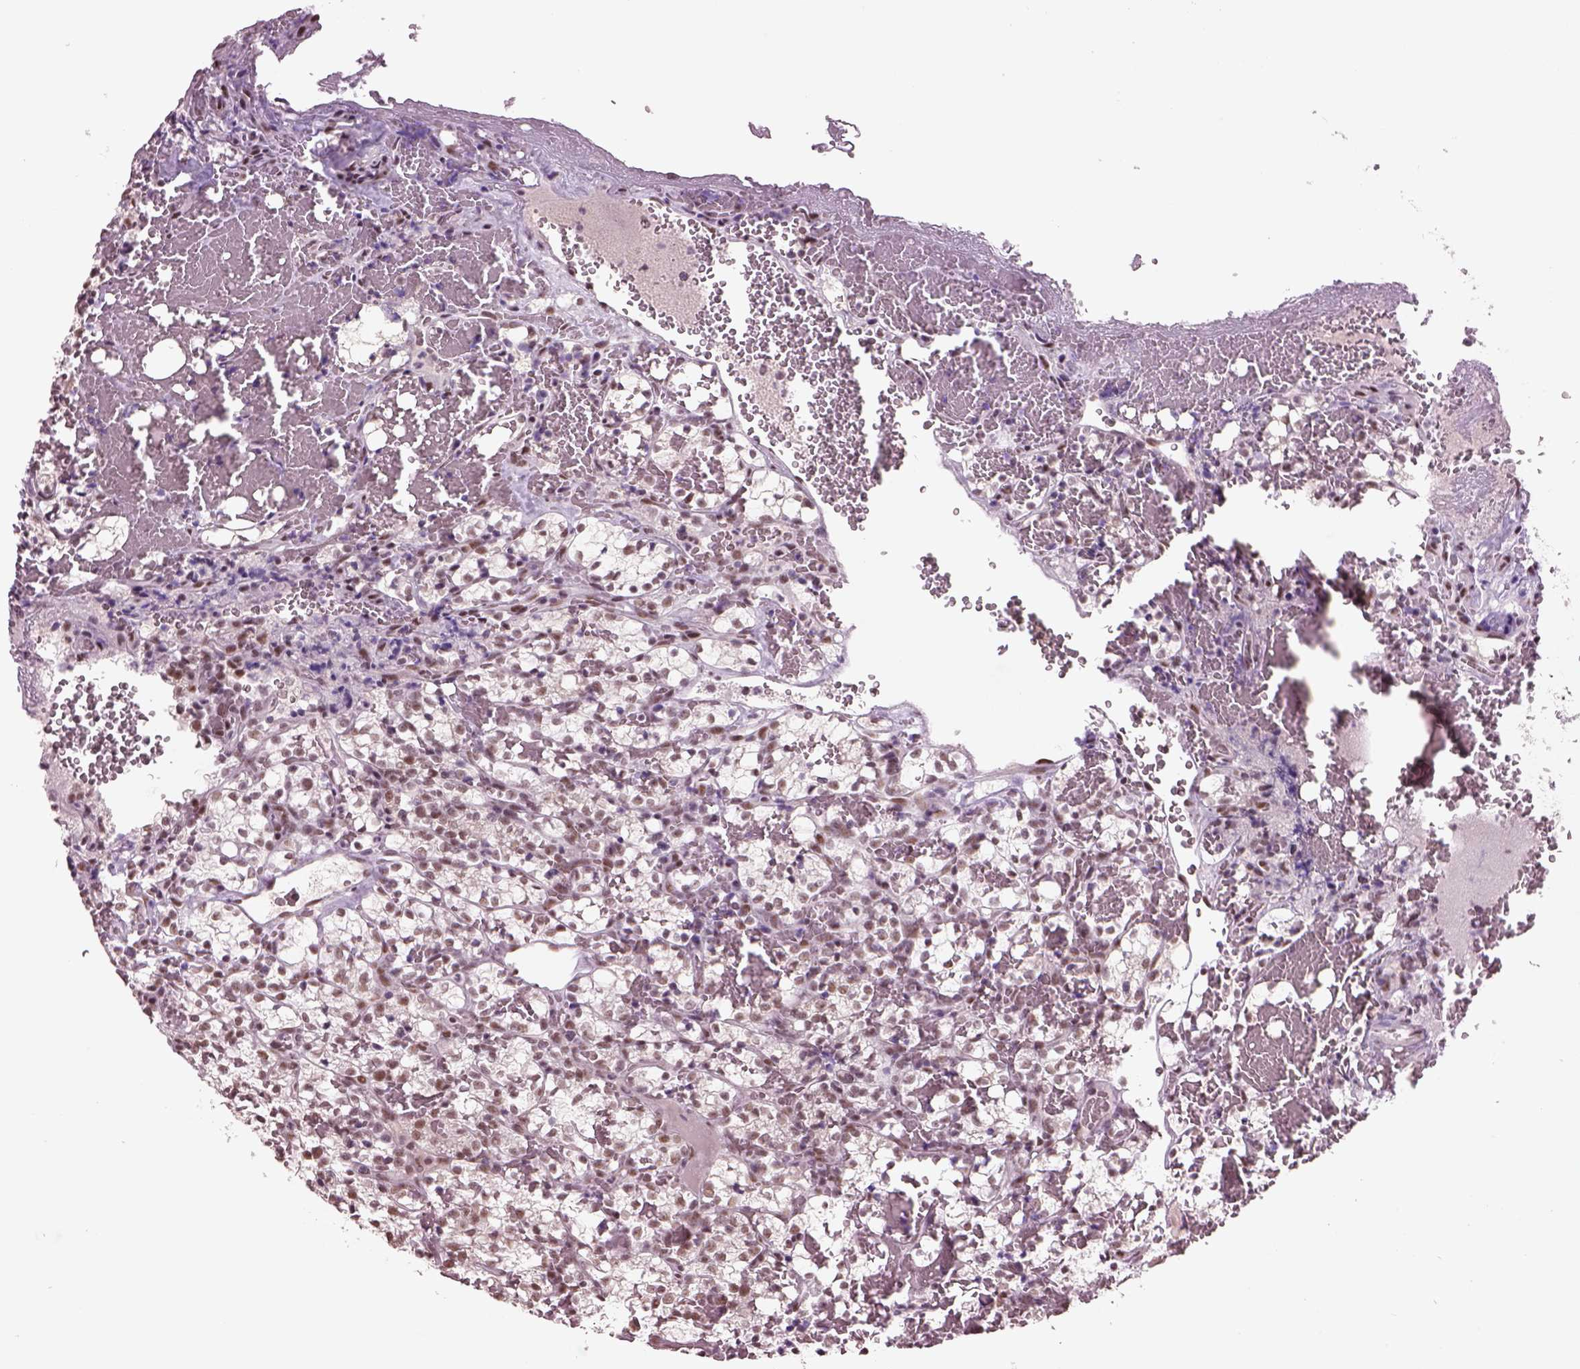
{"staining": {"intensity": "moderate", "quantity": ">75%", "location": "nuclear"}, "tissue": "renal cancer", "cell_type": "Tumor cells", "image_type": "cancer", "snomed": [{"axis": "morphology", "description": "Adenocarcinoma, NOS"}, {"axis": "topography", "description": "Kidney"}], "caption": "A medium amount of moderate nuclear expression is identified in approximately >75% of tumor cells in adenocarcinoma (renal) tissue.", "gene": "SEPHS1", "patient": {"sex": "female", "age": 69}}